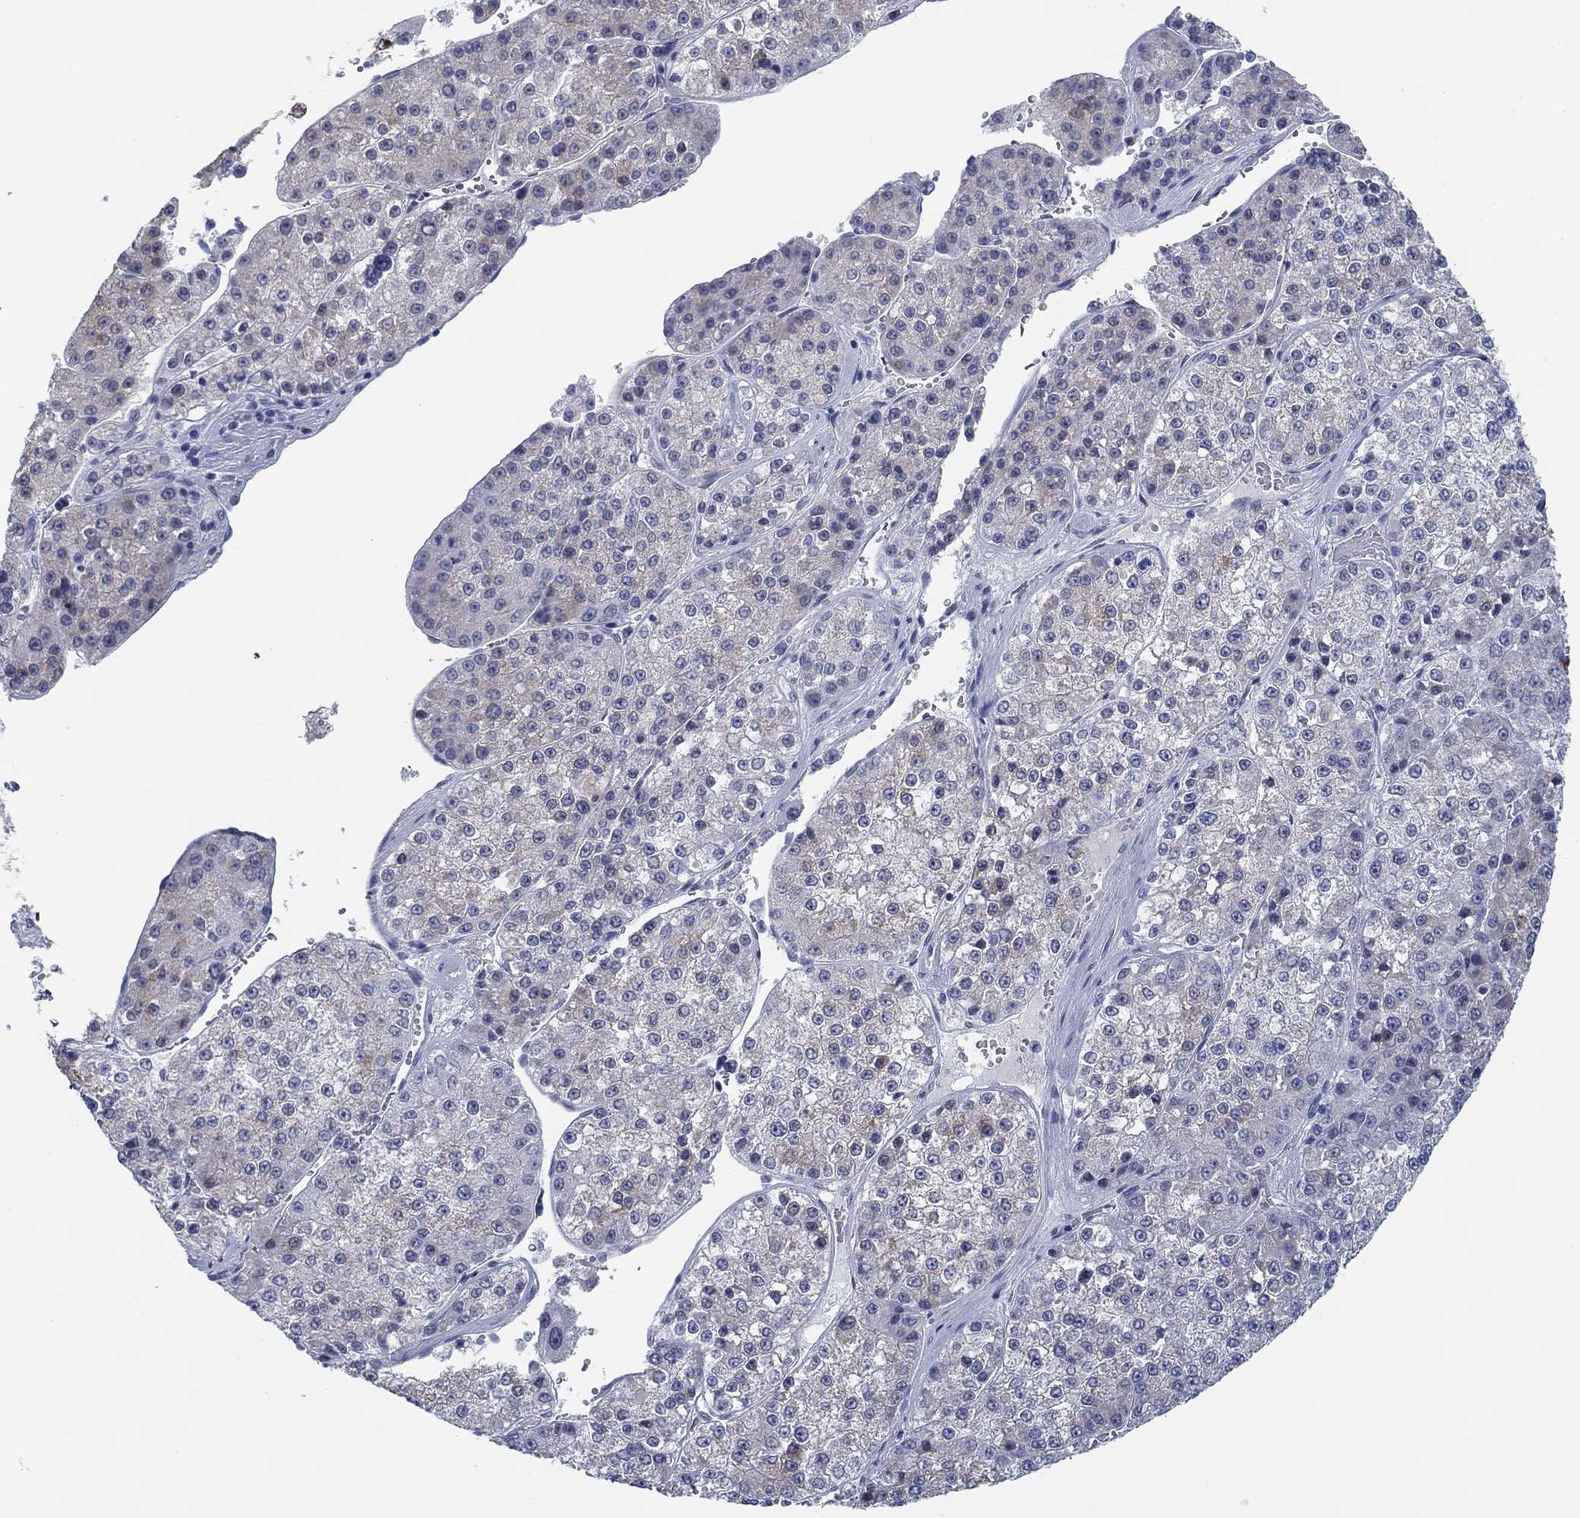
{"staining": {"intensity": "weak", "quantity": "<25%", "location": "cytoplasmic/membranous"}, "tissue": "liver cancer", "cell_type": "Tumor cells", "image_type": "cancer", "snomed": [{"axis": "morphology", "description": "Carcinoma, Hepatocellular, NOS"}, {"axis": "topography", "description": "Liver"}], "caption": "This micrograph is of liver hepatocellular carcinoma stained with IHC to label a protein in brown with the nuclei are counter-stained blue. There is no positivity in tumor cells.", "gene": "DNAL1", "patient": {"sex": "female", "age": 73}}